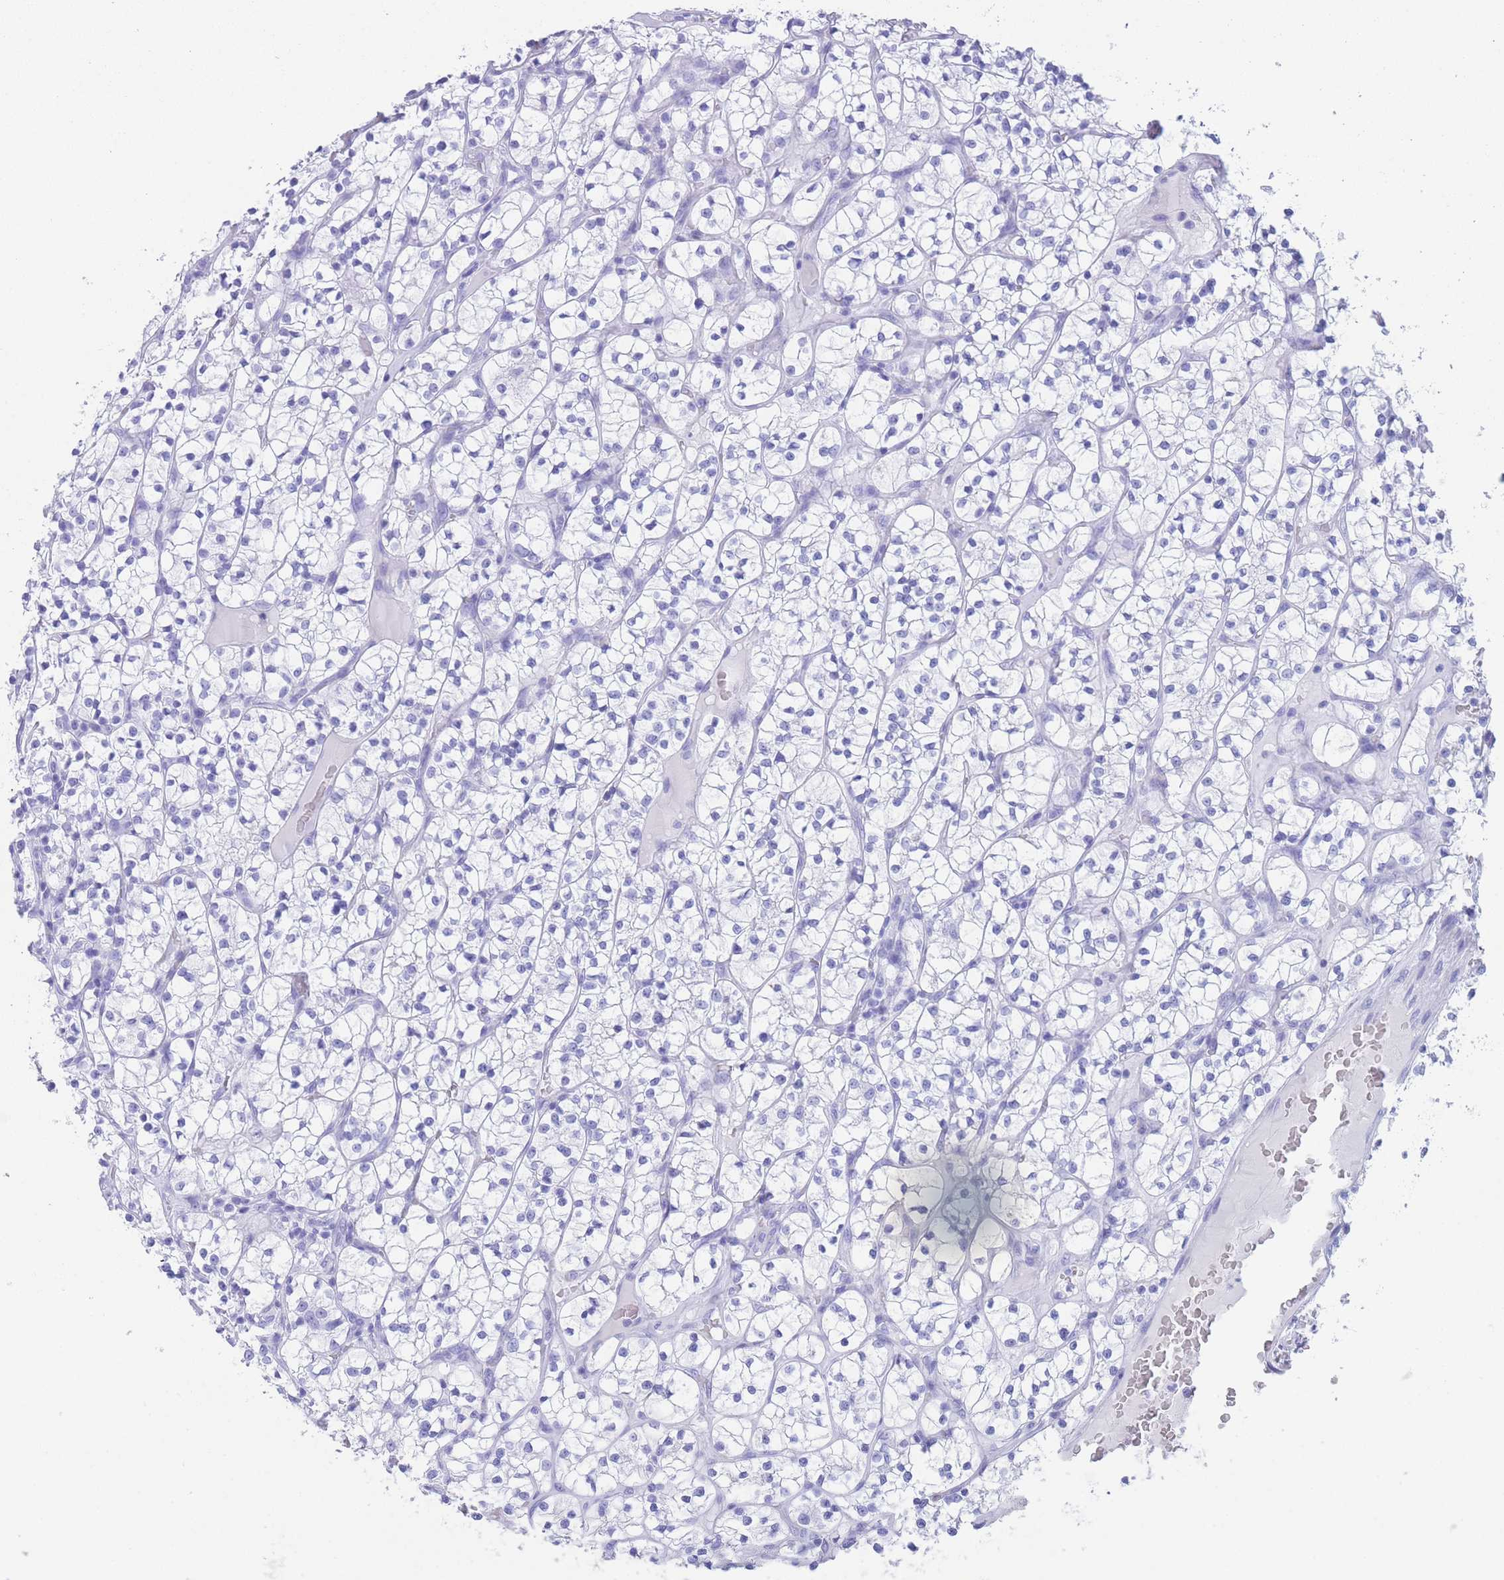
{"staining": {"intensity": "negative", "quantity": "none", "location": "none"}, "tissue": "renal cancer", "cell_type": "Tumor cells", "image_type": "cancer", "snomed": [{"axis": "morphology", "description": "Adenocarcinoma, NOS"}, {"axis": "topography", "description": "Kidney"}], "caption": "This is an IHC micrograph of renal adenocarcinoma. There is no expression in tumor cells.", "gene": "SLCO1B3", "patient": {"sex": "female", "age": 64}}